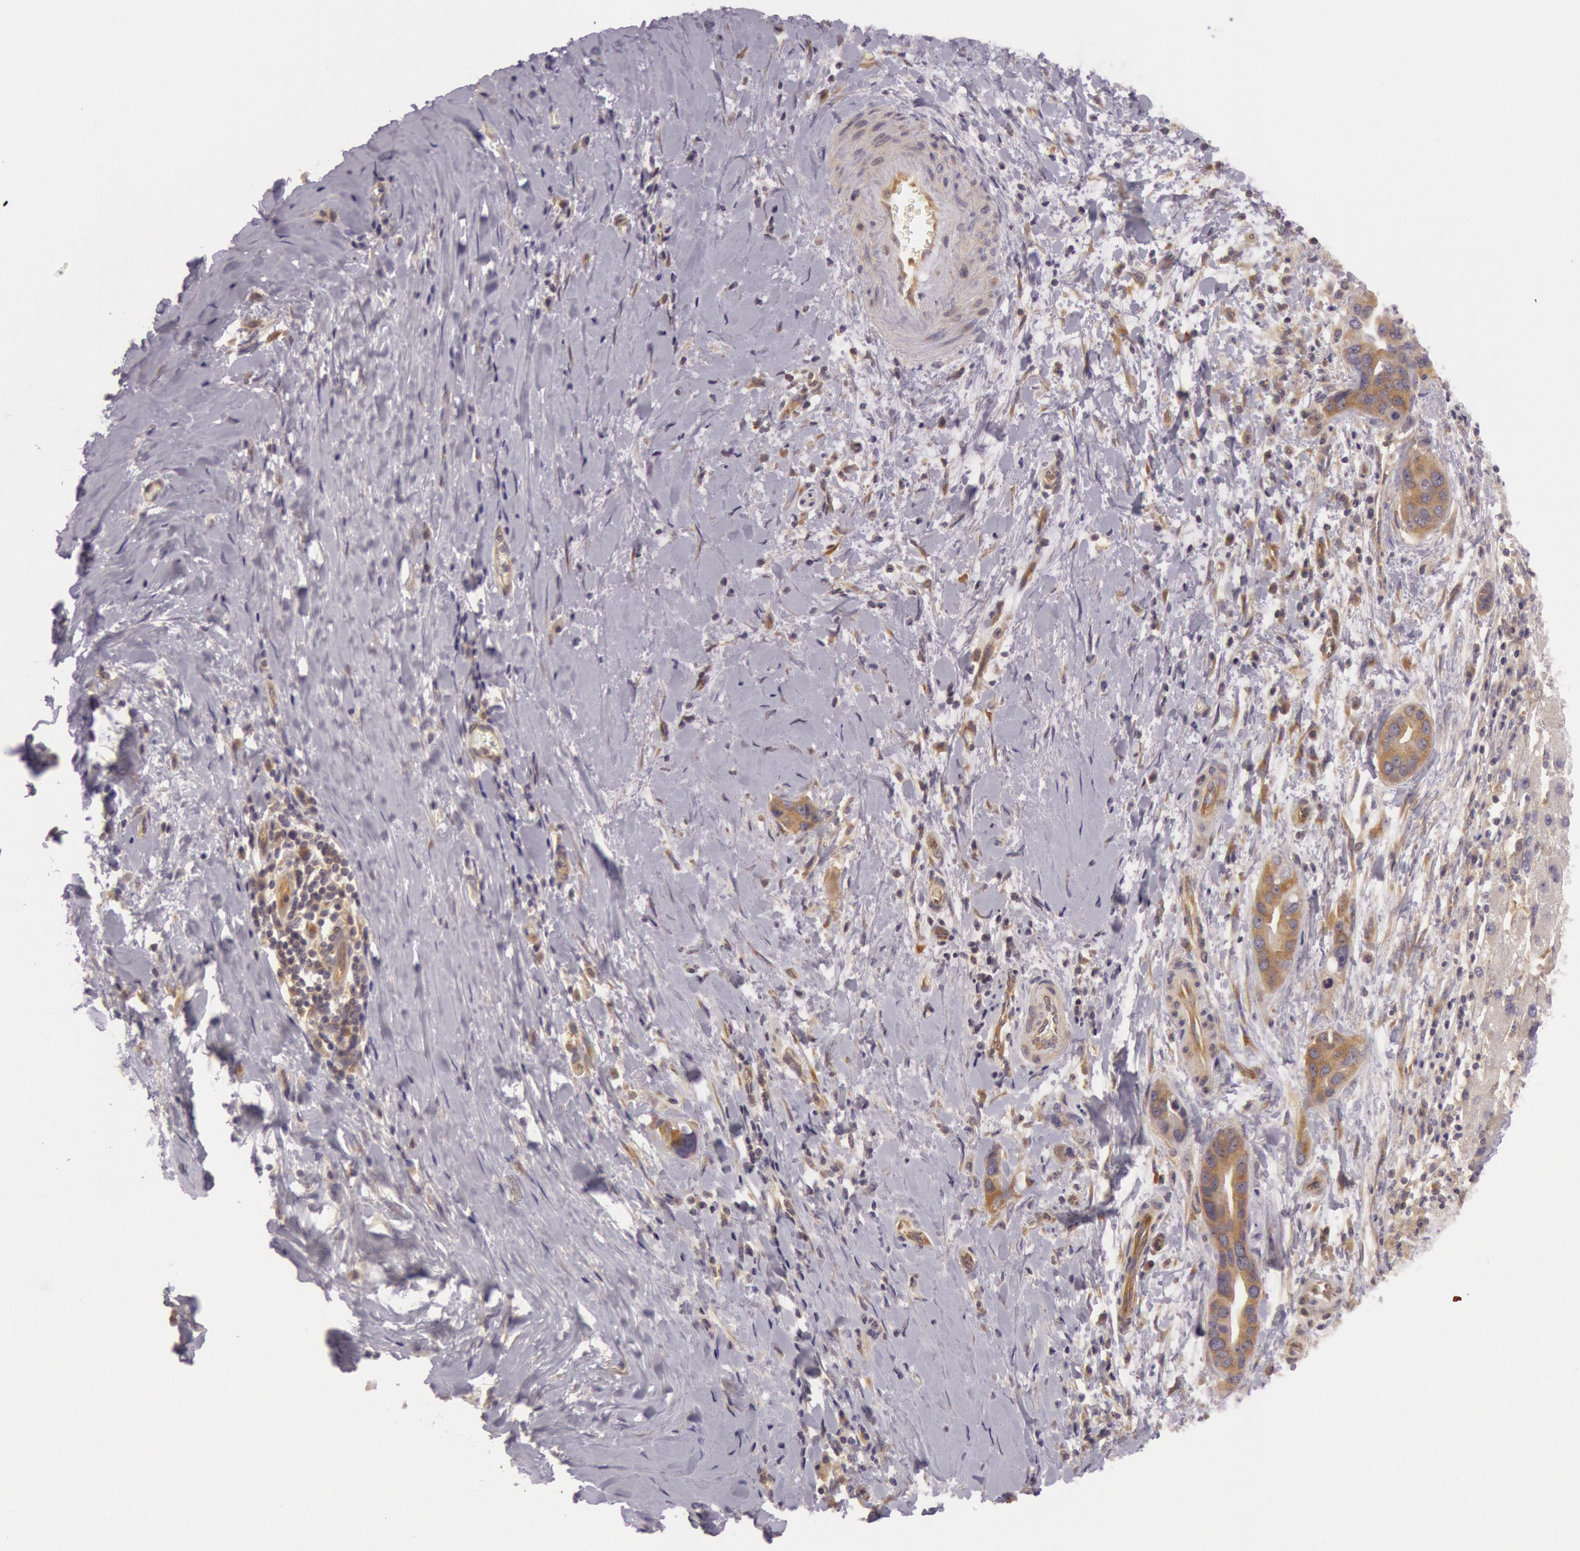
{"staining": {"intensity": "moderate", "quantity": ">75%", "location": "cytoplasmic/membranous"}, "tissue": "liver cancer", "cell_type": "Tumor cells", "image_type": "cancer", "snomed": [{"axis": "morphology", "description": "Cholangiocarcinoma"}, {"axis": "topography", "description": "Liver"}], "caption": "Immunohistochemistry (DAB (3,3'-diaminobenzidine)) staining of cholangiocarcinoma (liver) reveals moderate cytoplasmic/membranous protein staining in approximately >75% of tumor cells.", "gene": "CHUK", "patient": {"sex": "female", "age": 65}}